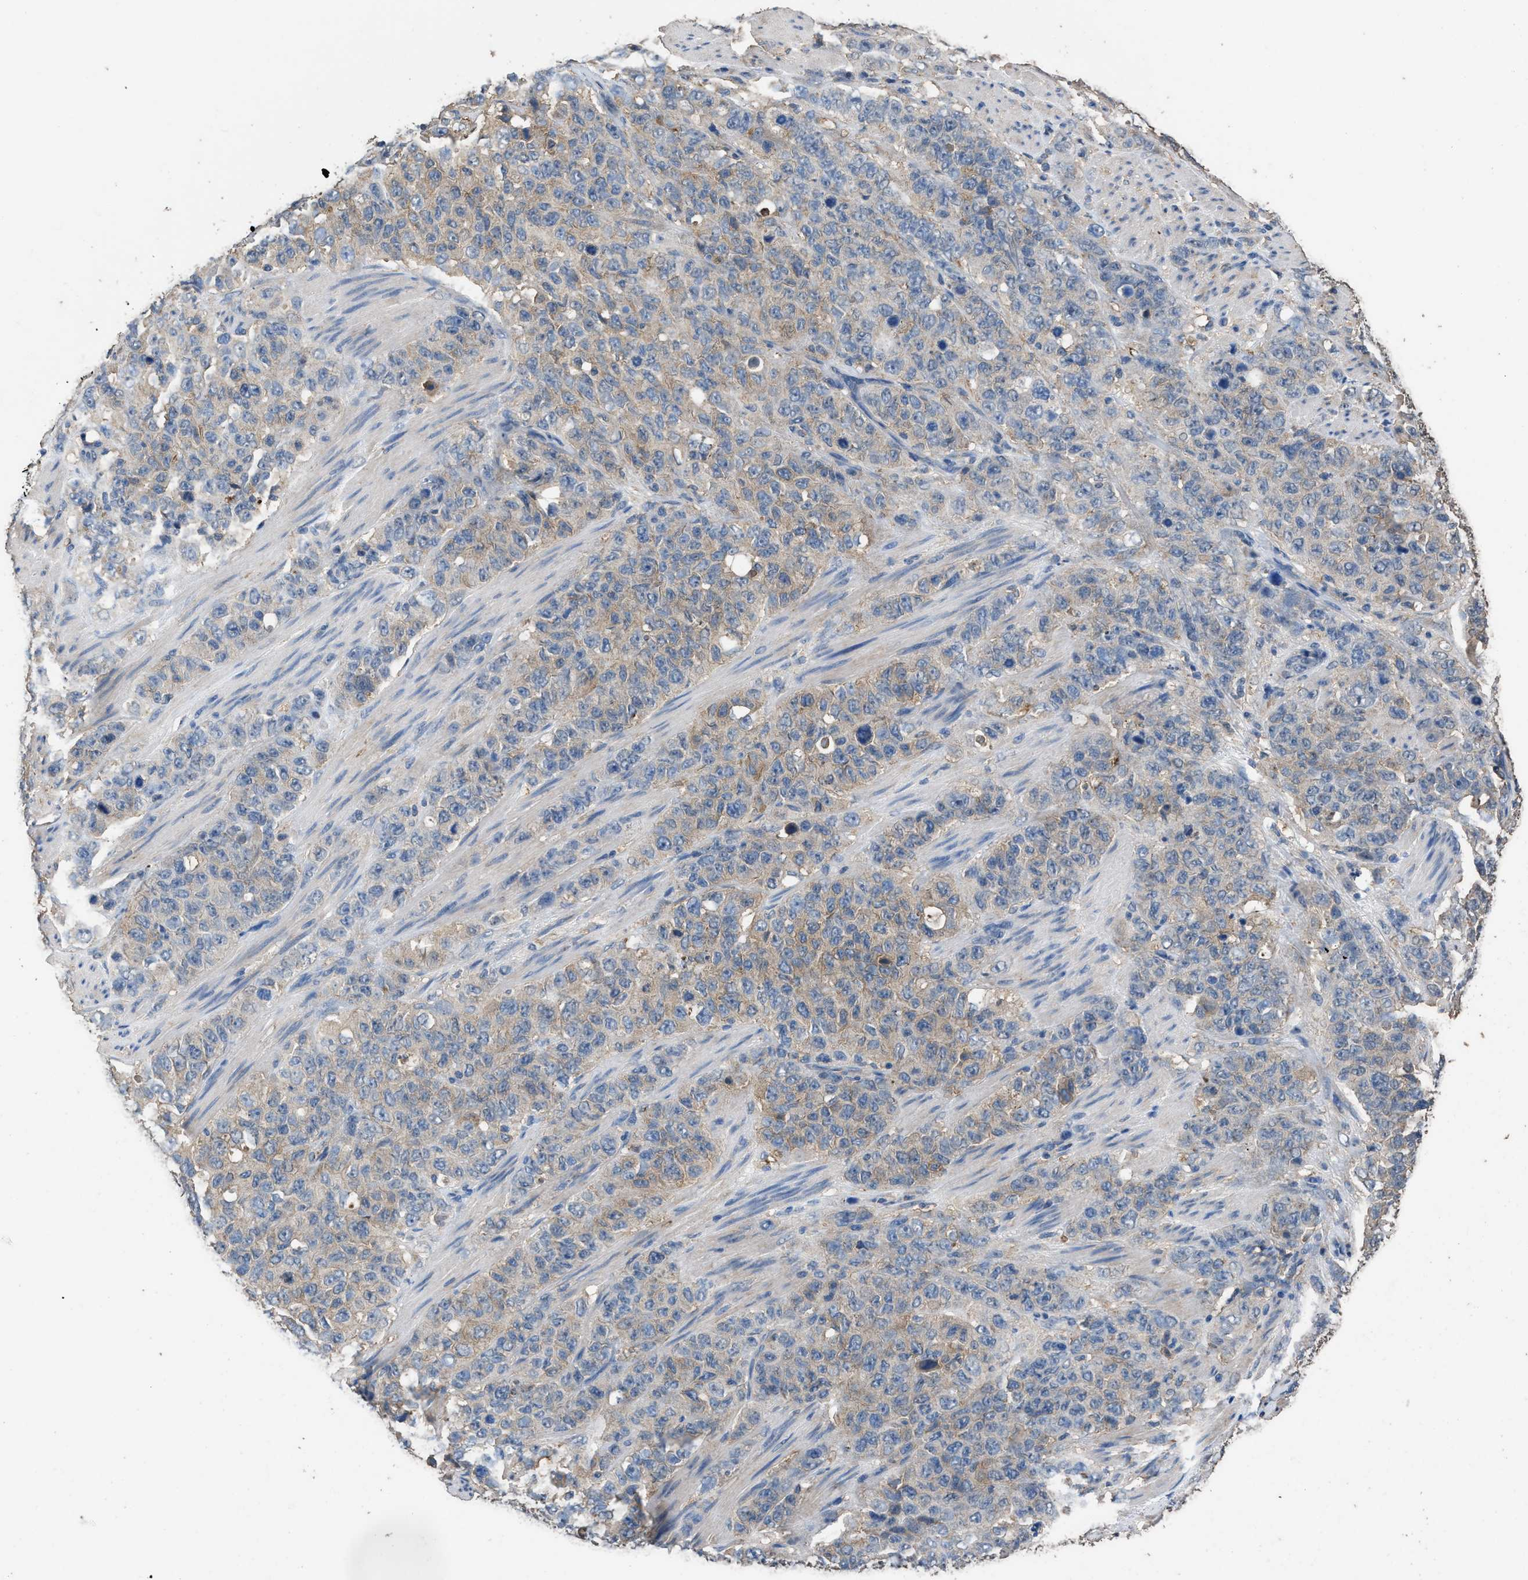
{"staining": {"intensity": "weak", "quantity": "<25%", "location": "cytoplasmic/membranous"}, "tissue": "stomach cancer", "cell_type": "Tumor cells", "image_type": "cancer", "snomed": [{"axis": "morphology", "description": "Adenocarcinoma, NOS"}, {"axis": "topography", "description": "Stomach"}], "caption": "A micrograph of adenocarcinoma (stomach) stained for a protein reveals no brown staining in tumor cells.", "gene": "ITSN1", "patient": {"sex": "male", "age": 48}}